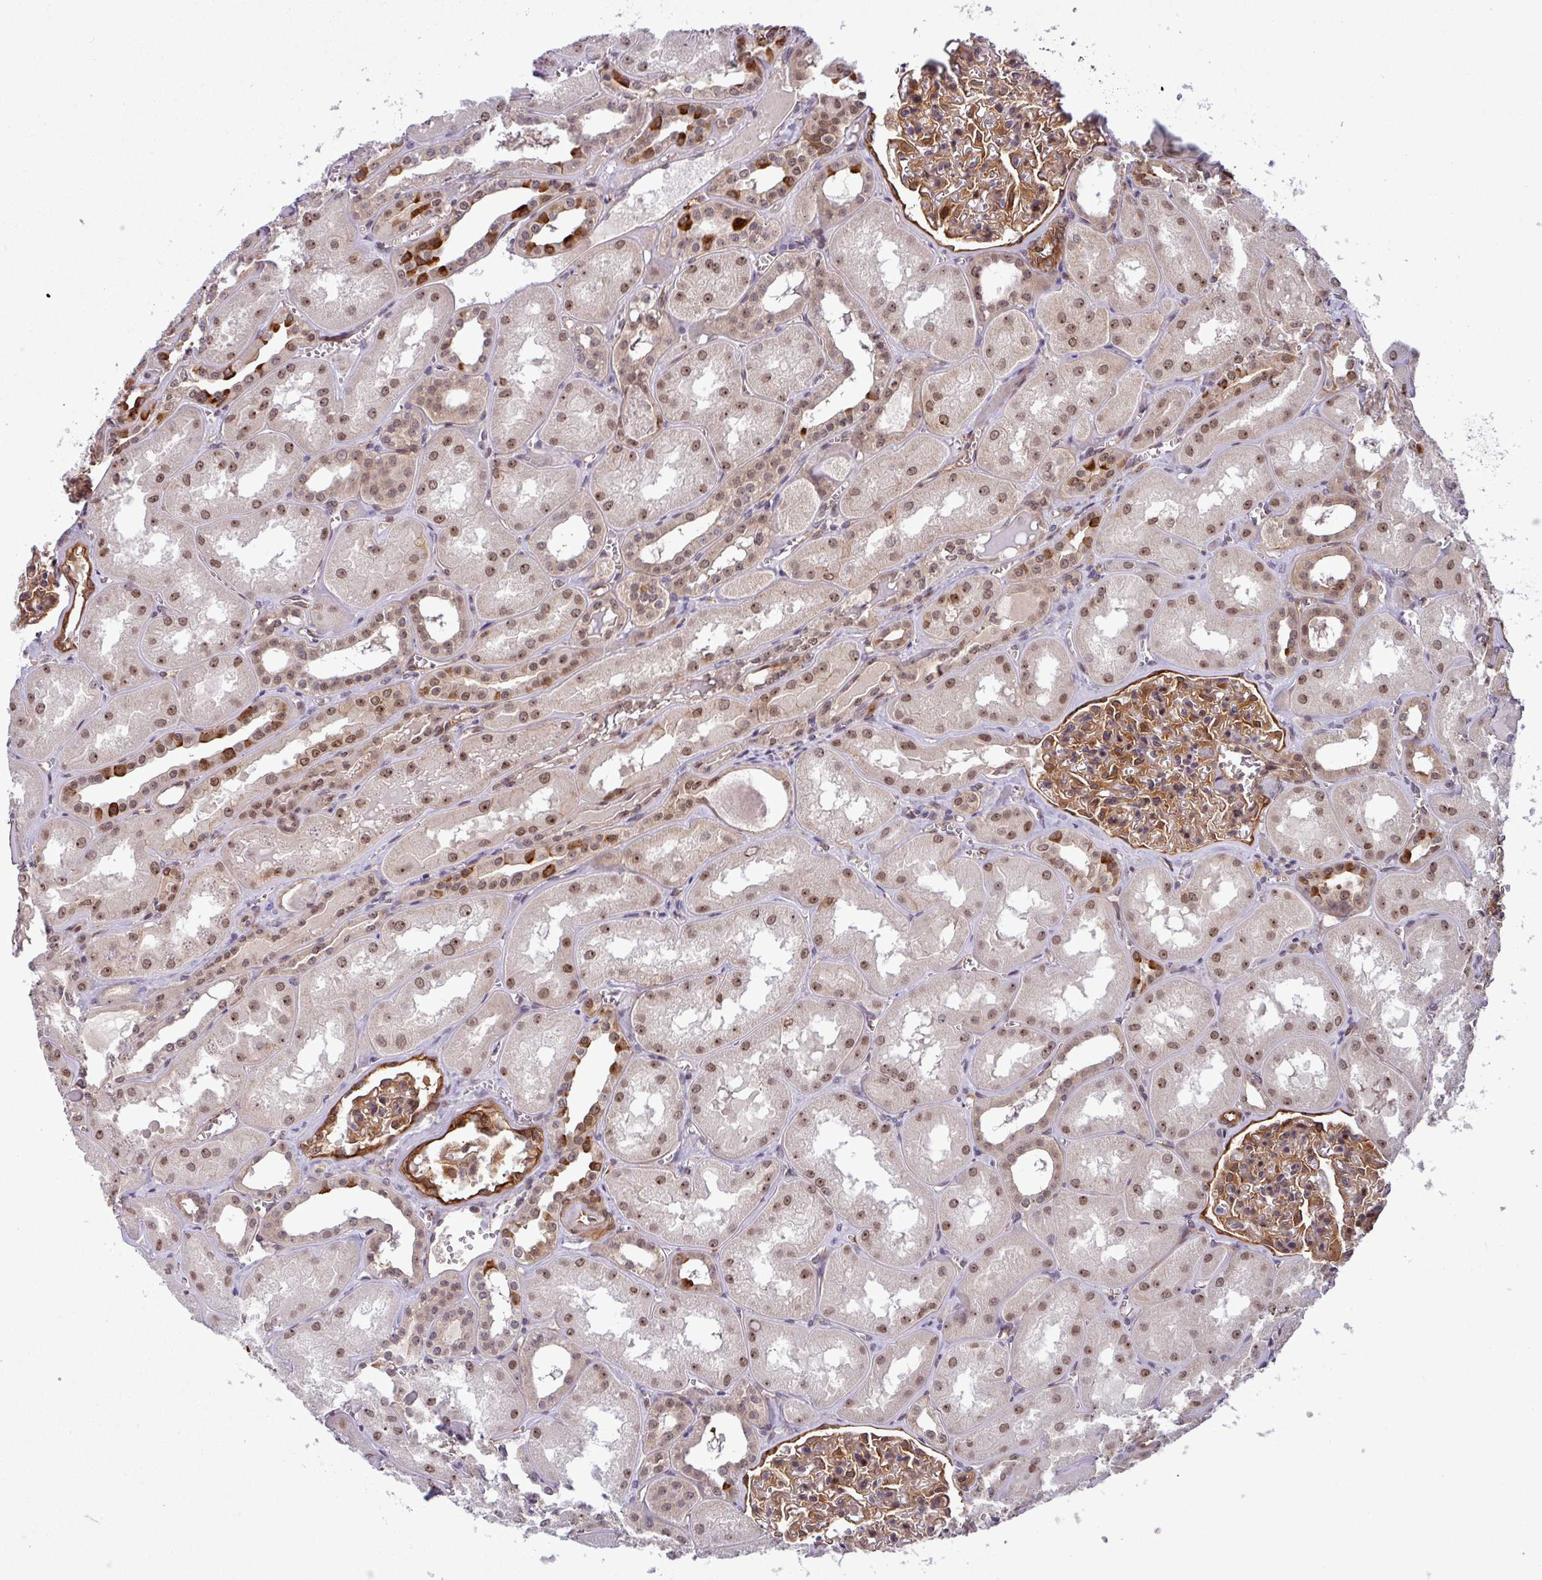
{"staining": {"intensity": "moderate", "quantity": "25%-75%", "location": "cytoplasmic/membranous"}, "tissue": "kidney", "cell_type": "Cells in glomeruli", "image_type": "normal", "snomed": [{"axis": "morphology", "description": "Normal tissue, NOS"}, {"axis": "topography", "description": "Kidney"}], "caption": "Kidney stained for a protein reveals moderate cytoplasmic/membranous positivity in cells in glomeruli. (Stains: DAB (3,3'-diaminobenzidine) in brown, nuclei in blue, Microscopy: brightfield microscopy at high magnification).", "gene": "C7orf50", "patient": {"sex": "male", "age": 61}}